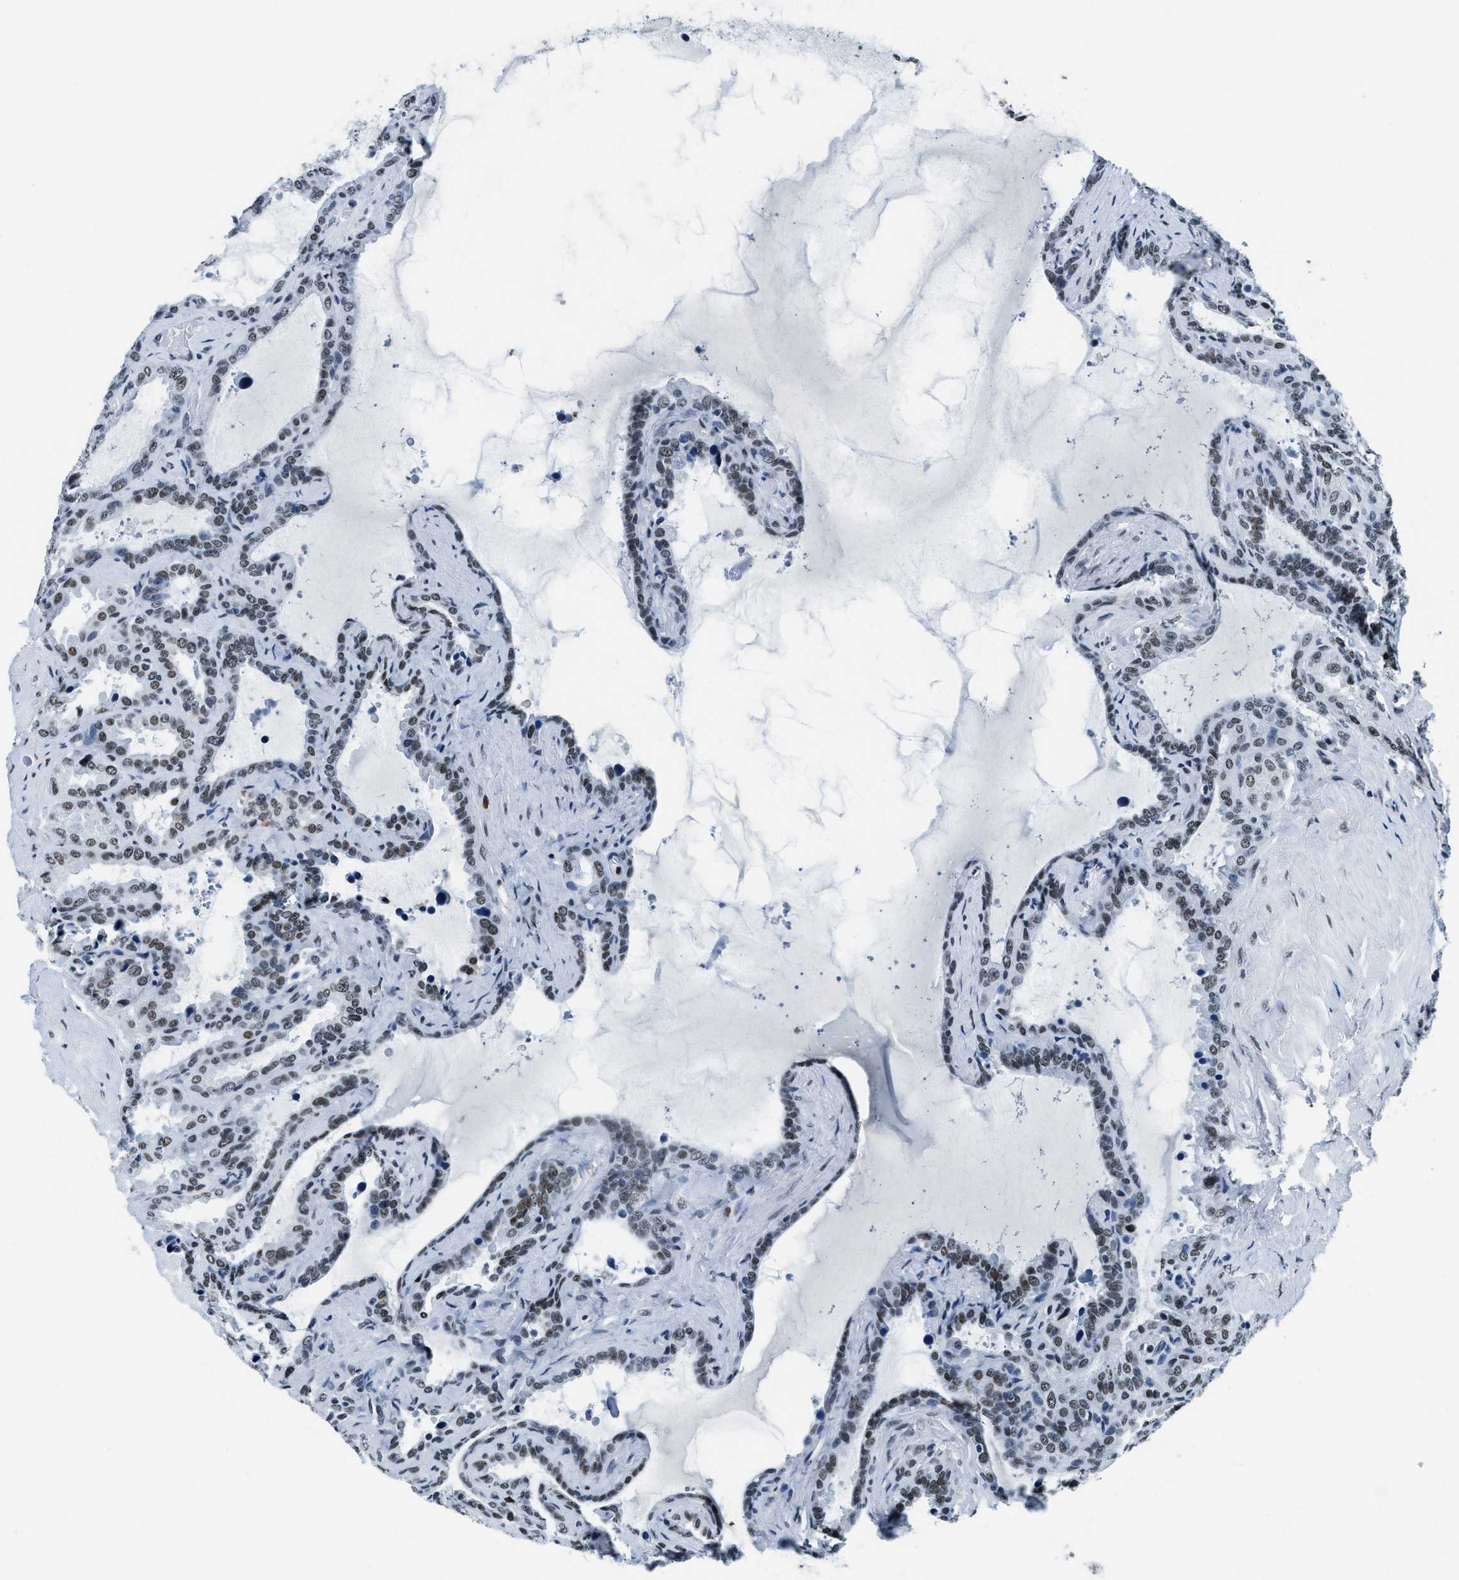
{"staining": {"intensity": "moderate", "quantity": "25%-75%", "location": "nuclear"}, "tissue": "seminal vesicle", "cell_type": "Glandular cells", "image_type": "normal", "snomed": [{"axis": "morphology", "description": "Normal tissue, NOS"}, {"axis": "topography", "description": "Seminal veicle"}], "caption": "A high-resolution histopathology image shows immunohistochemistry (IHC) staining of normal seminal vesicle, which reveals moderate nuclear expression in approximately 25%-75% of glandular cells. The staining was performed using DAB (3,3'-diaminobenzidine) to visualize the protein expression in brown, while the nuclei were stained in blue with hematoxylin (Magnification: 20x).", "gene": "TOP1", "patient": {"sex": "male", "age": 46}}